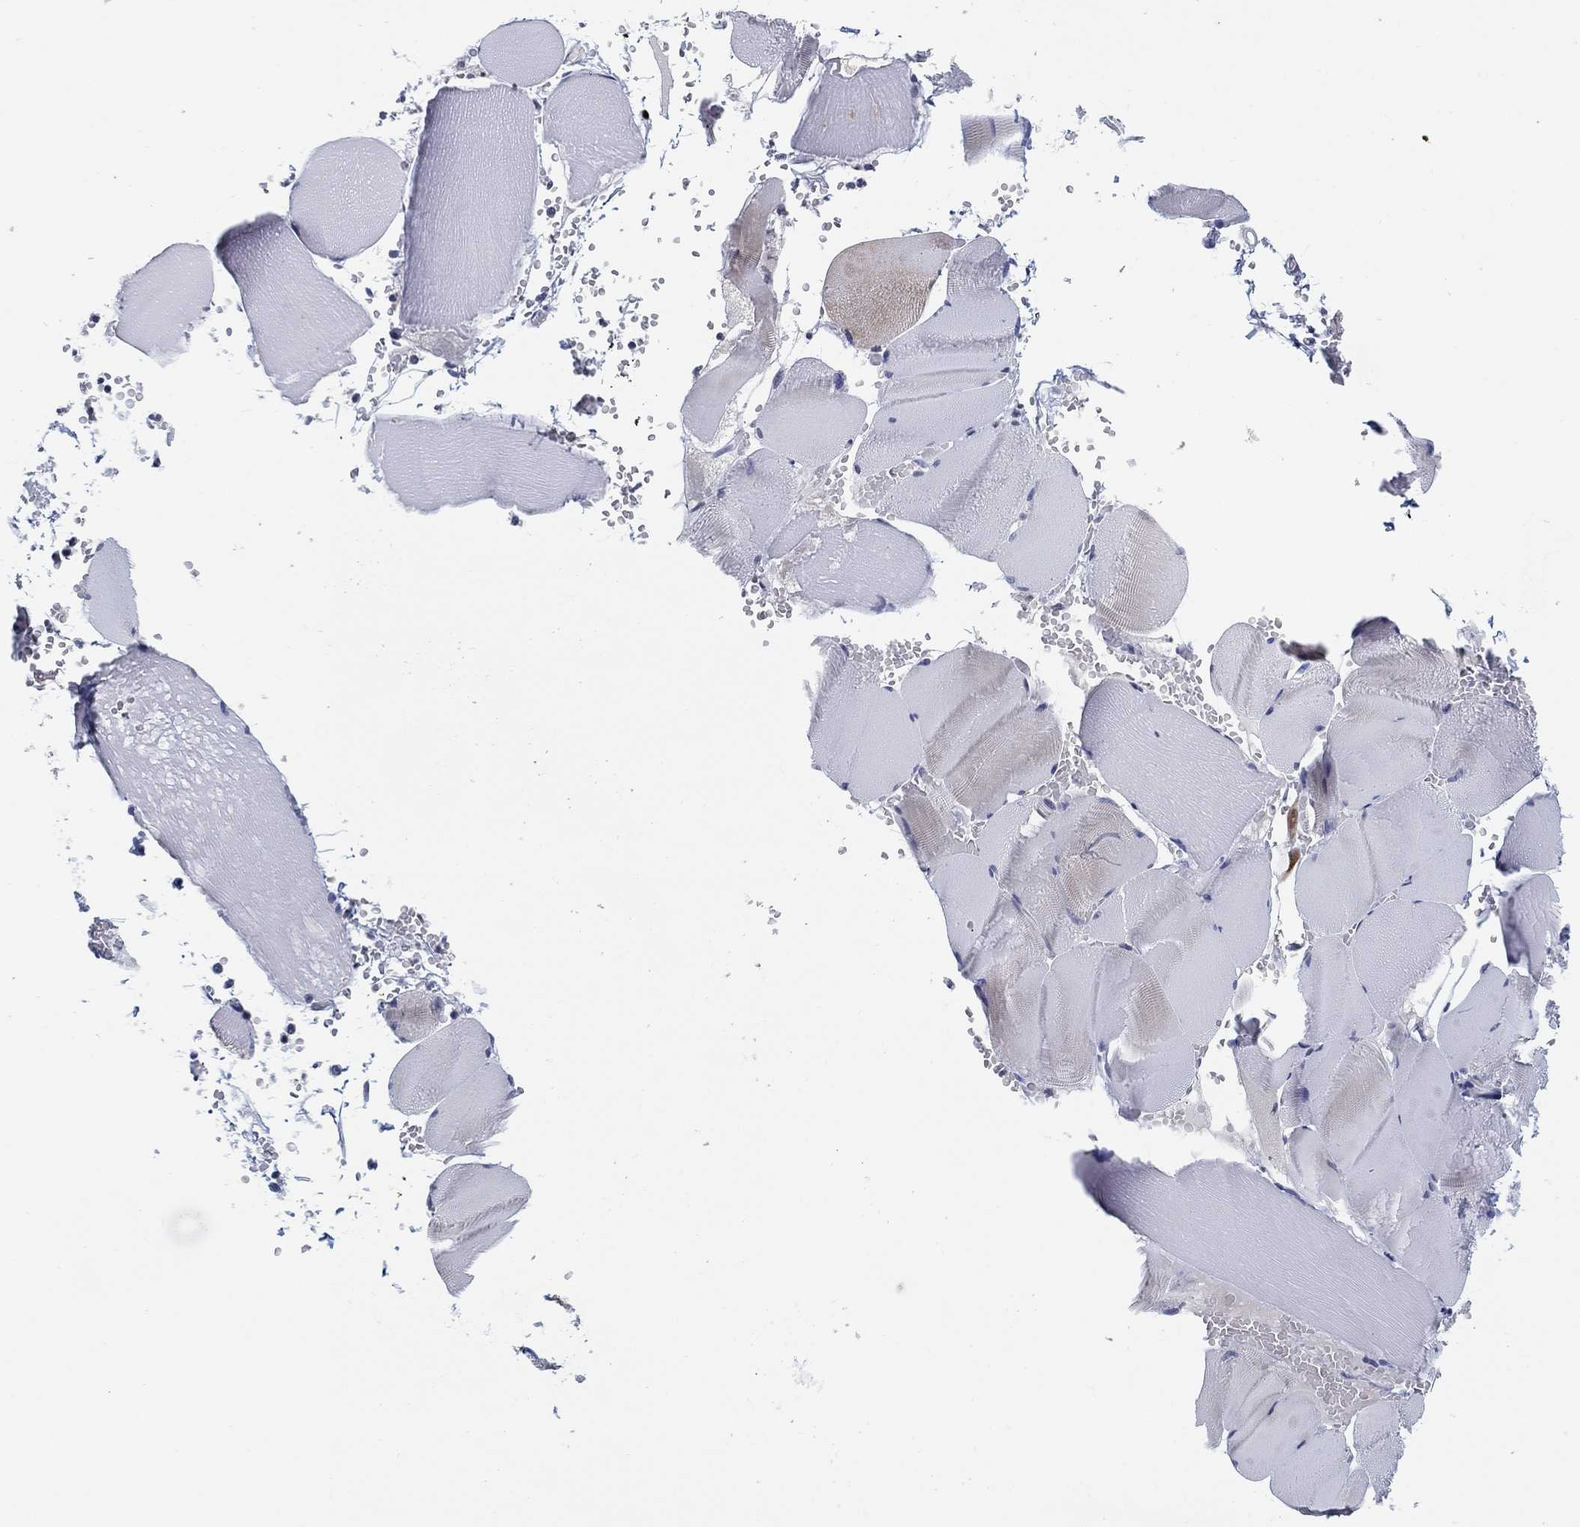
{"staining": {"intensity": "negative", "quantity": "none", "location": "none"}, "tissue": "skeletal muscle", "cell_type": "Myocytes", "image_type": "normal", "snomed": [{"axis": "morphology", "description": "Normal tissue, NOS"}, {"axis": "topography", "description": "Skeletal muscle"}], "caption": "This is an immunohistochemistry (IHC) histopathology image of unremarkable skeletal muscle. There is no positivity in myocytes.", "gene": "OTUB2", "patient": {"sex": "male", "age": 56}}